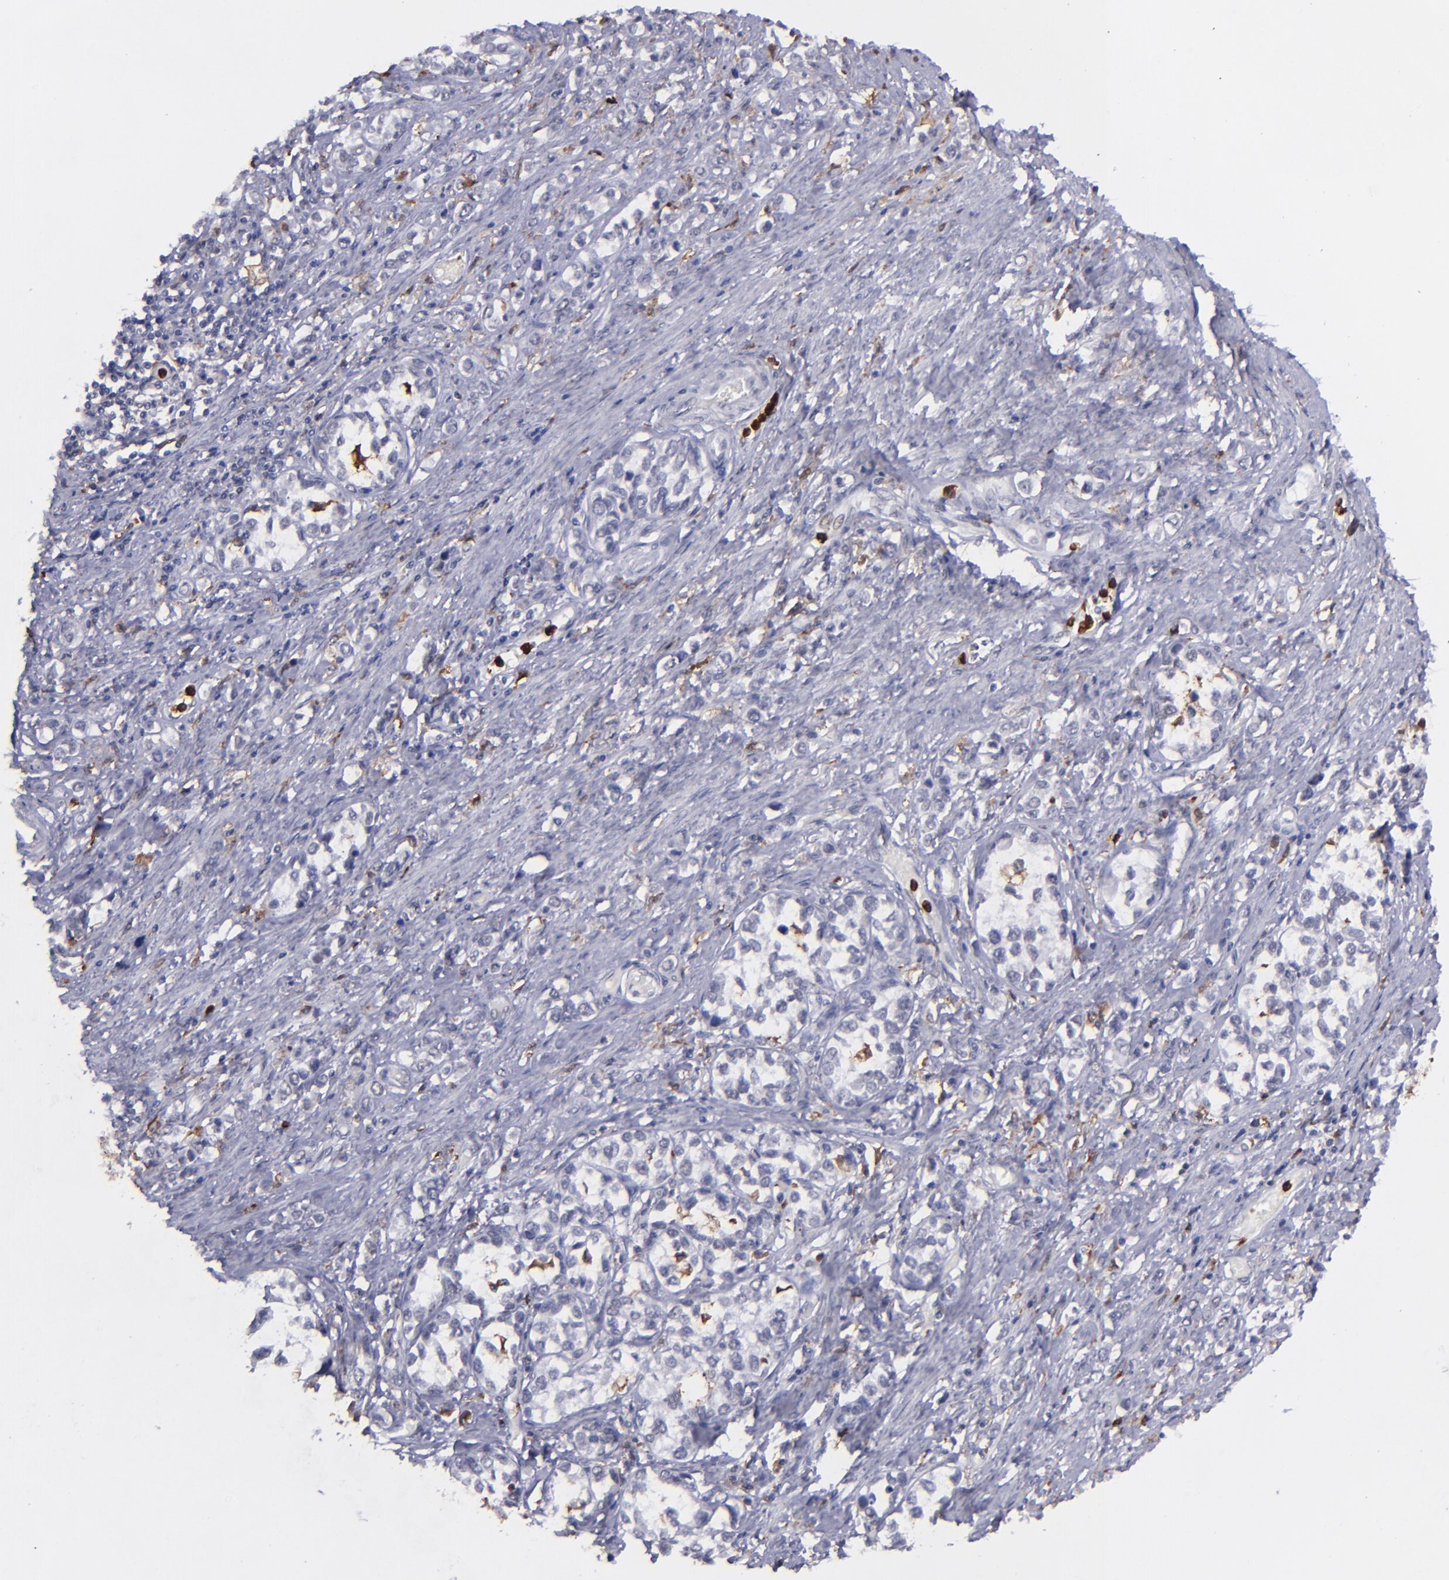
{"staining": {"intensity": "negative", "quantity": "none", "location": "none"}, "tissue": "stomach cancer", "cell_type": "Tumor cells", "image_type": "cancer", "snomed": [{"axis": "morphology", "description": "Adenocarcinoma, NOS"}, {"axis": "topography", "description": "Stomach, upper"}], "caption": "Protein analysis of stomach adenocarcinoma reveals no significant staining in tumor cells.", "gene": "NCF2", "patient": {"sex": "male", "age": 76}}